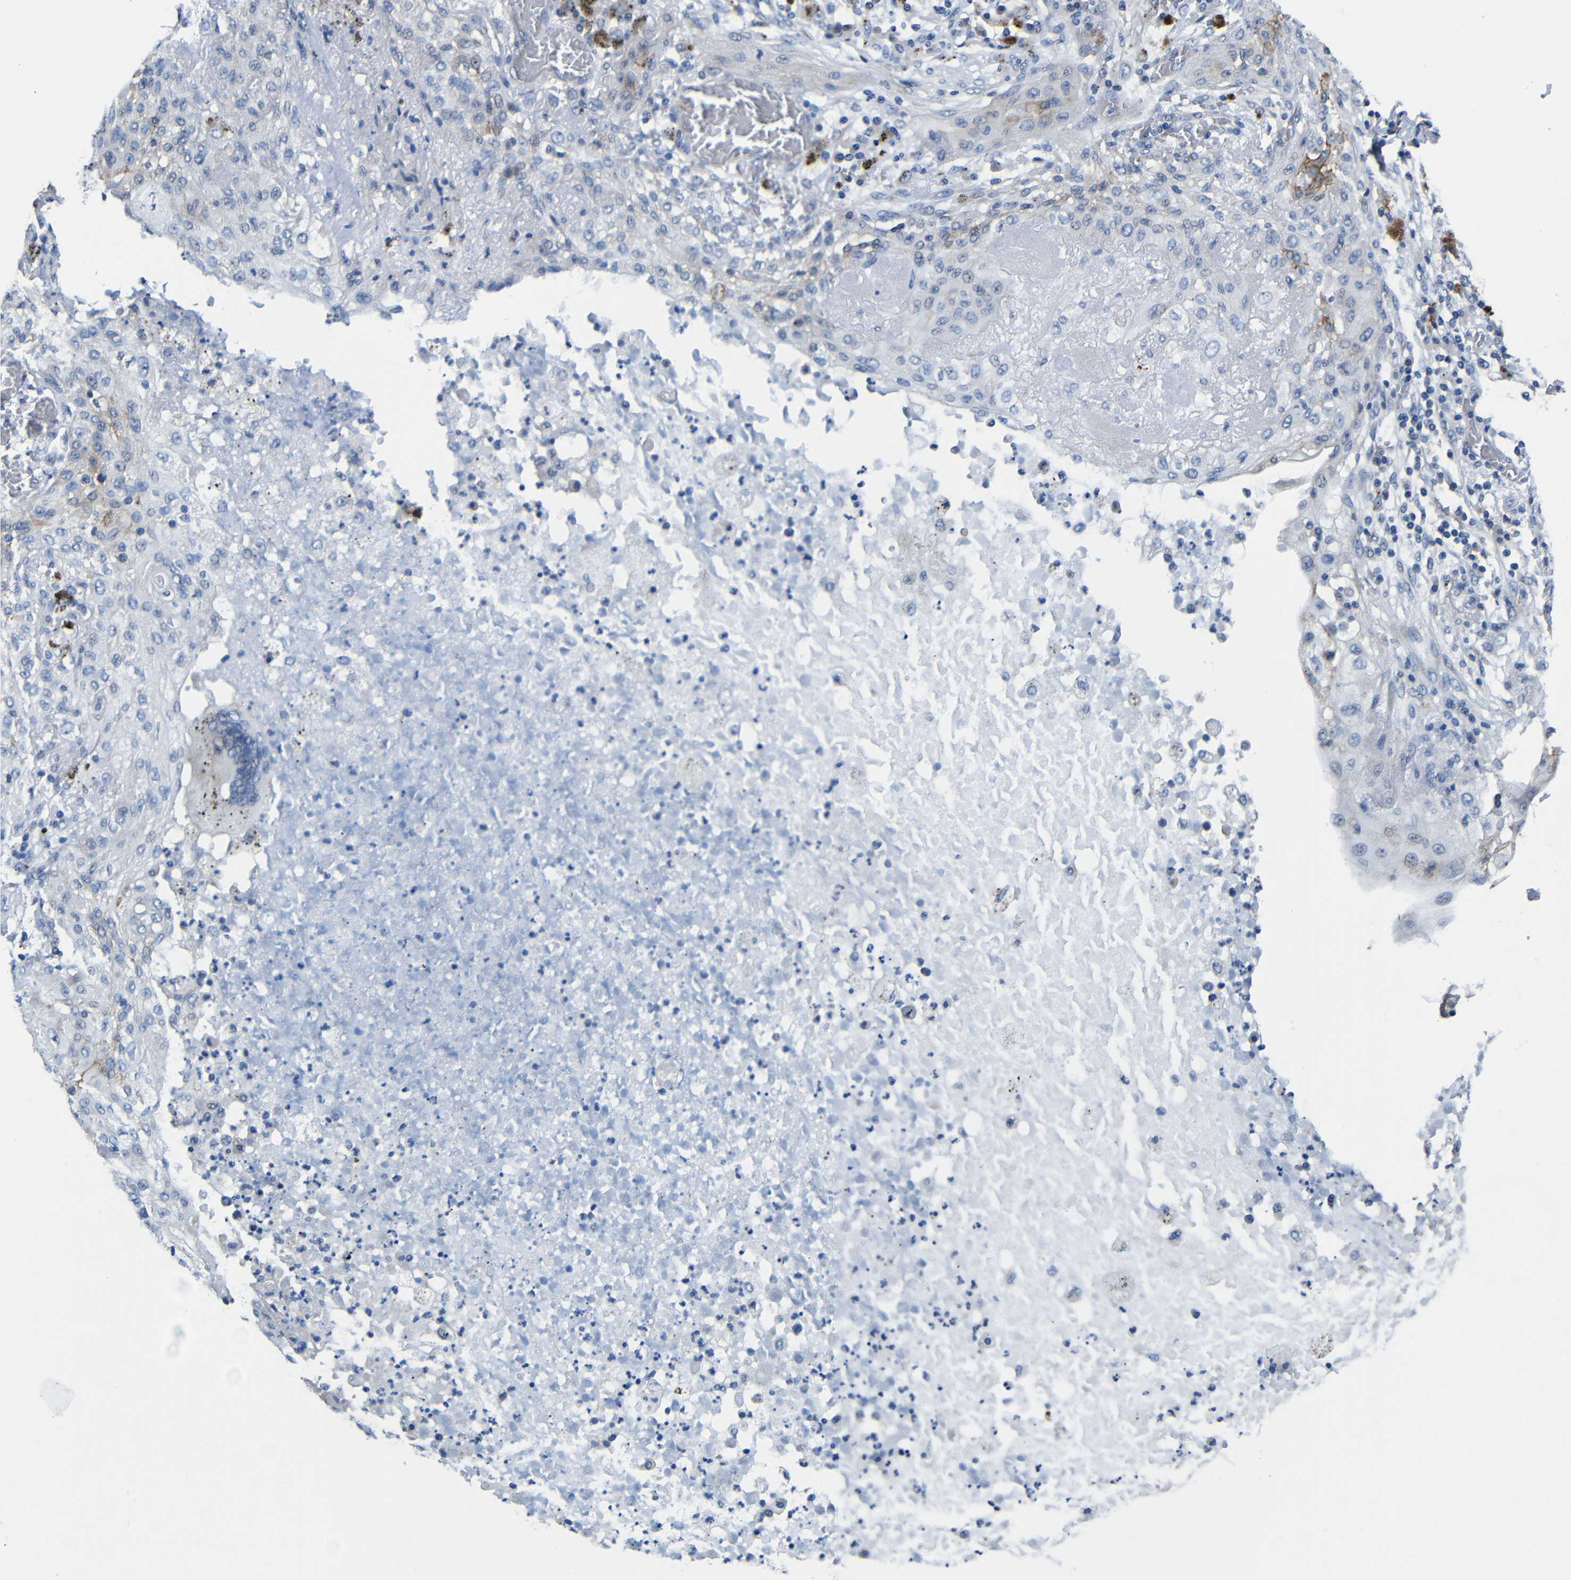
{"staining": {"intensity": "negative", "quantity": "none", "location": "none"}, "tissue": "lung cancer", "cell_type": "Tumor cells", "image_type": "cancer", "snomed": [{"axis": "morphology", "description": "Squamous cell carcinoma, NOS"}, {"axis": "topography", "description": "Lung"}], "caption": "Tumor cells show no significant staining in lung cancer. The staining is performed using DAB brown chromogen with nuclei counter-stained in using hematoxylin.", "gene": "ZNF90", "patient": {"sex": "female", "age": 47}}